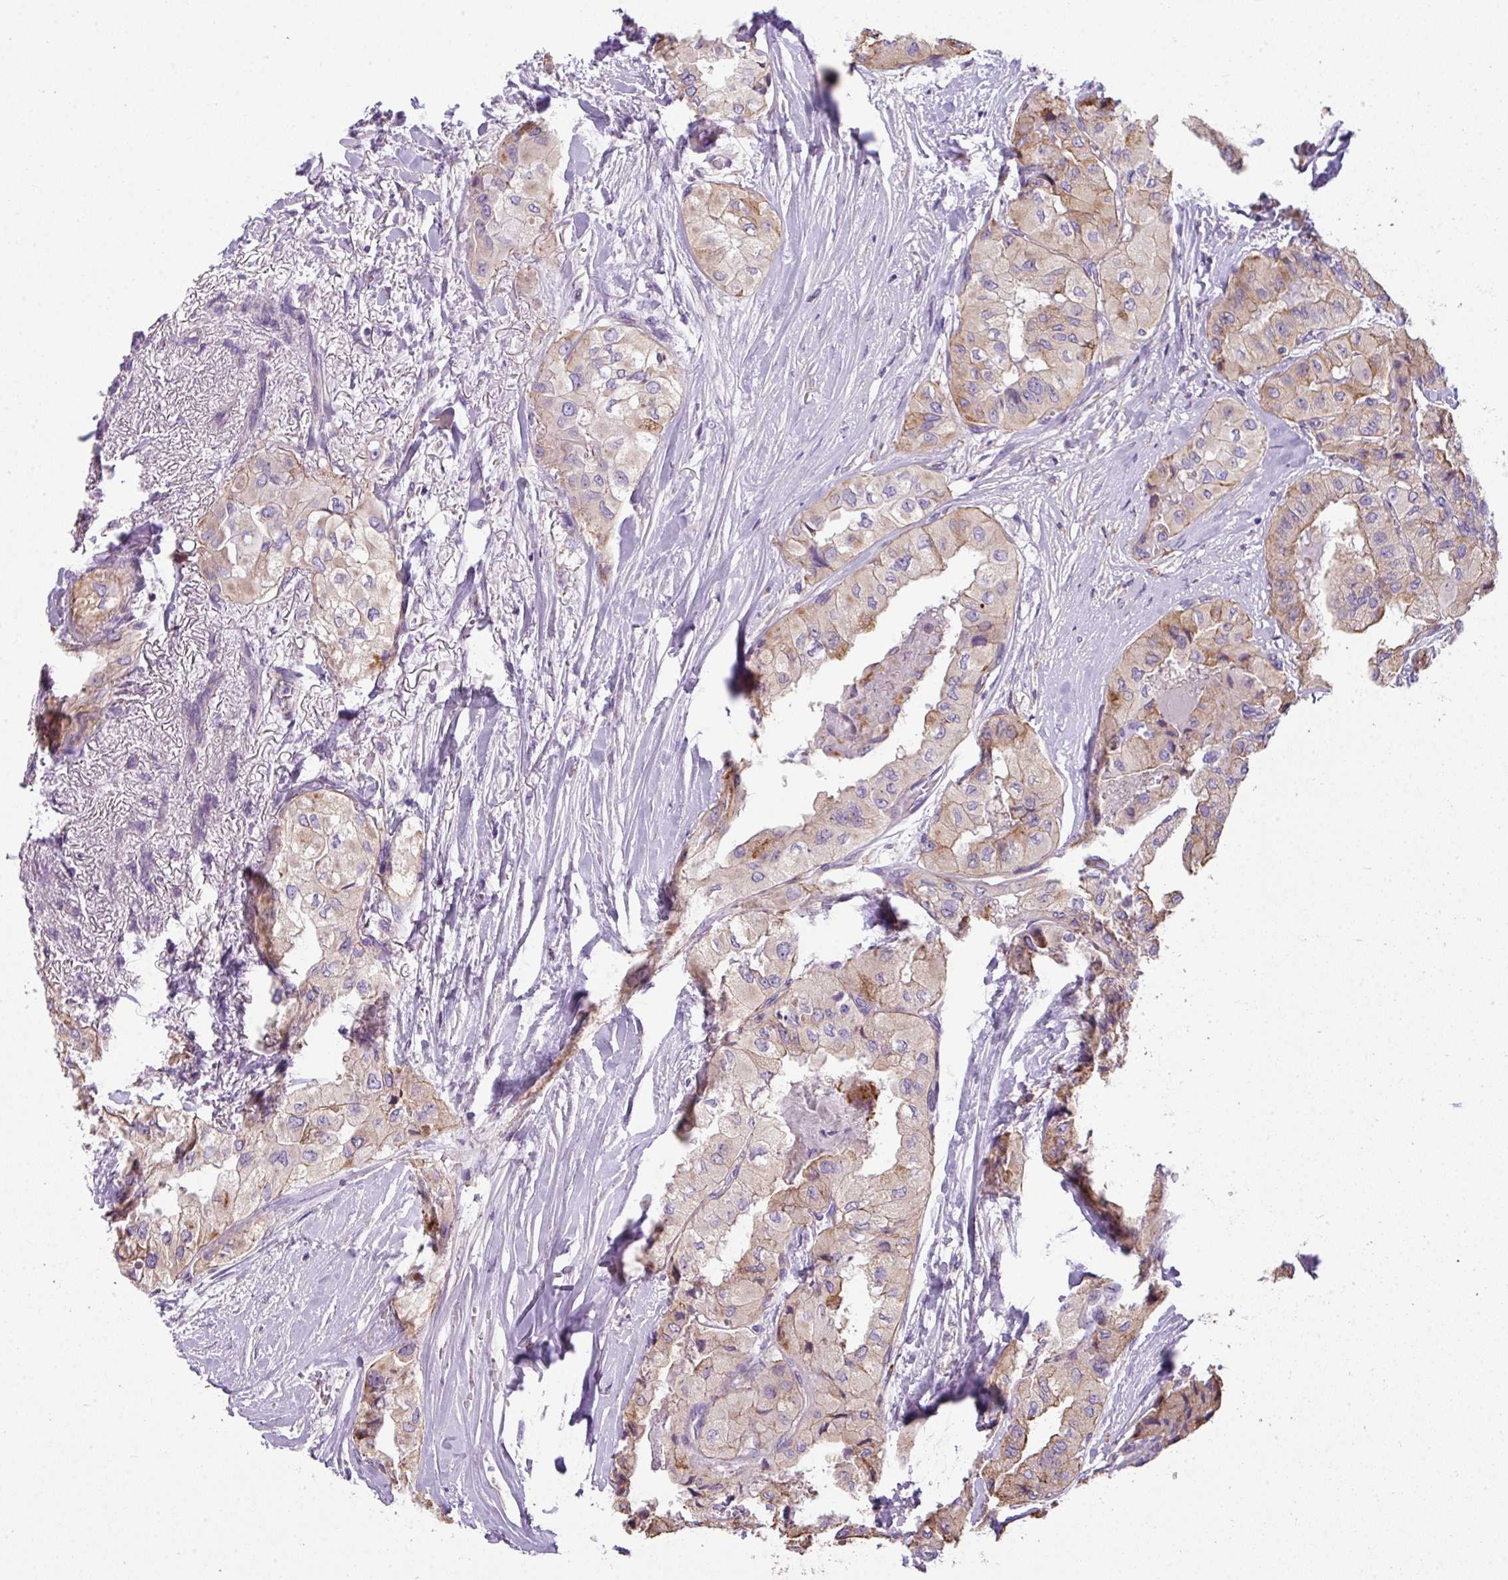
{"staining": {"intensity": "weak", "quantity": "25%-75%", "location": "cytoplasmic/membranous"}, "tissue": "thyroid cancer", "cell_type": "Tumor cells", "image_type": "cancer", "snomed": [{"axis": "morphology", "description": "Papillary adenocarcinoma, NOS"}, {"axis": "topography", "description": "Thyroid gland"}], "caption": "Immunohistochemical staining of thyroid cancer (papillary adenocarcinoma) shows low levels of weak cytoplasmic/membranous protein positivity in about 25%-75% of tumor cells. The staining was performed using DAB, with brown indicating positive protein expression. Nuclei are stained blue with hematoxylin.", "gene": "PALS2", "patient": {"sex": "female", "age": 59}}